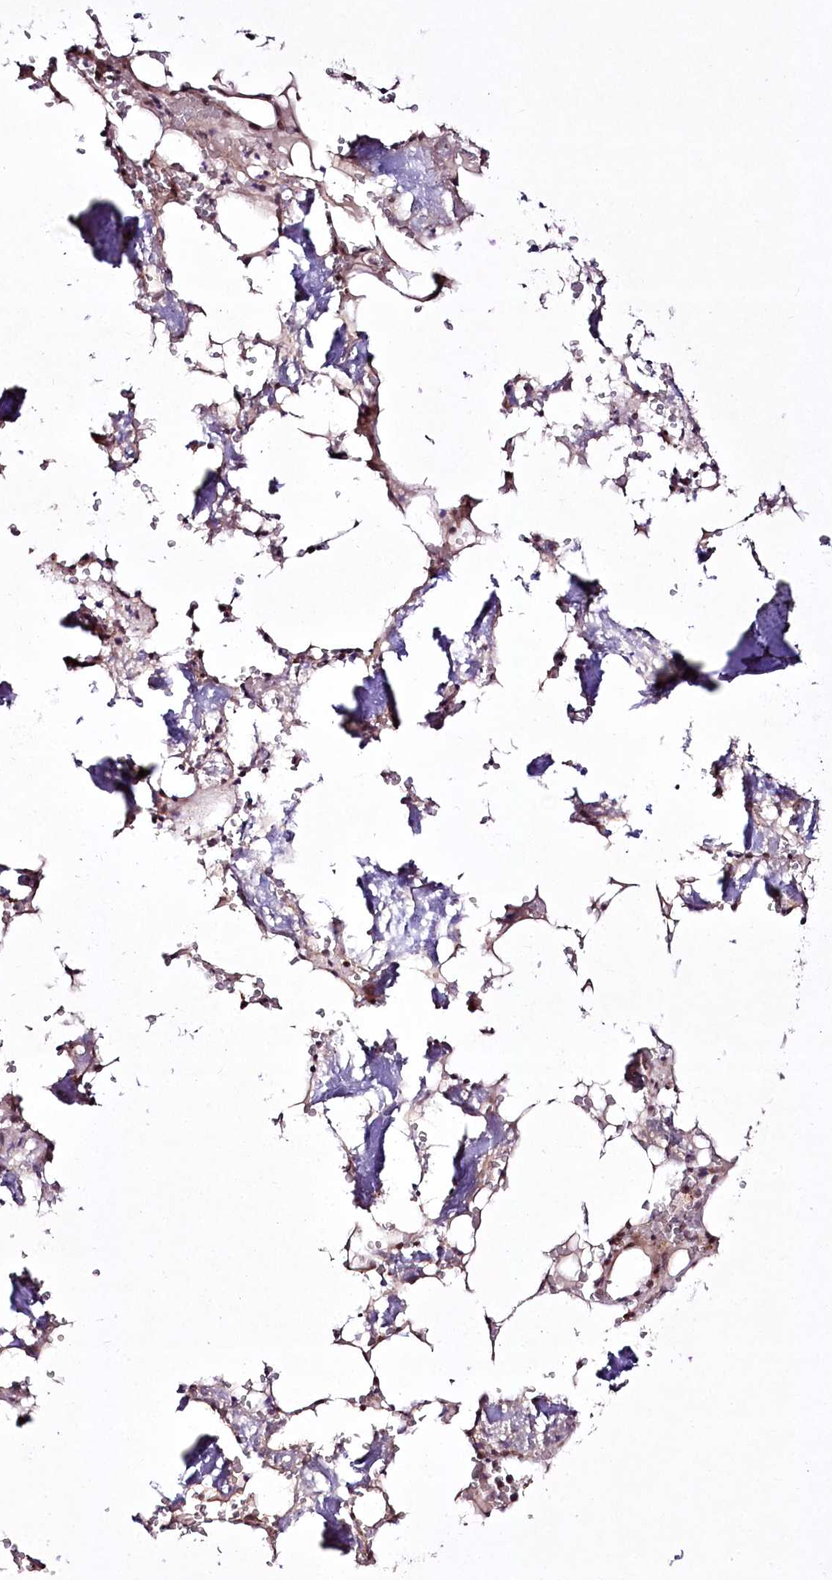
{"staining": {"intensity": "moderate", "quantity": "<25%", "location": "nuclear"}, "tissue": "bone marrow", "cell_type": "Hematopoietic cells", "image_type": "normal", "snomed": [{"axis": "morphology", "description": "Normal tissue, NOS"}, {"axis": "topography", "description": "Bone marrow"}], "caption": "This photomicrograph demonstrates IHC staining of benign human bone marrow, with low moderate nuclear staining in approximately <25% of hematopoietic cells.", "gene": "CCDC59", "patient": {"sex": "male", "age": 70}}